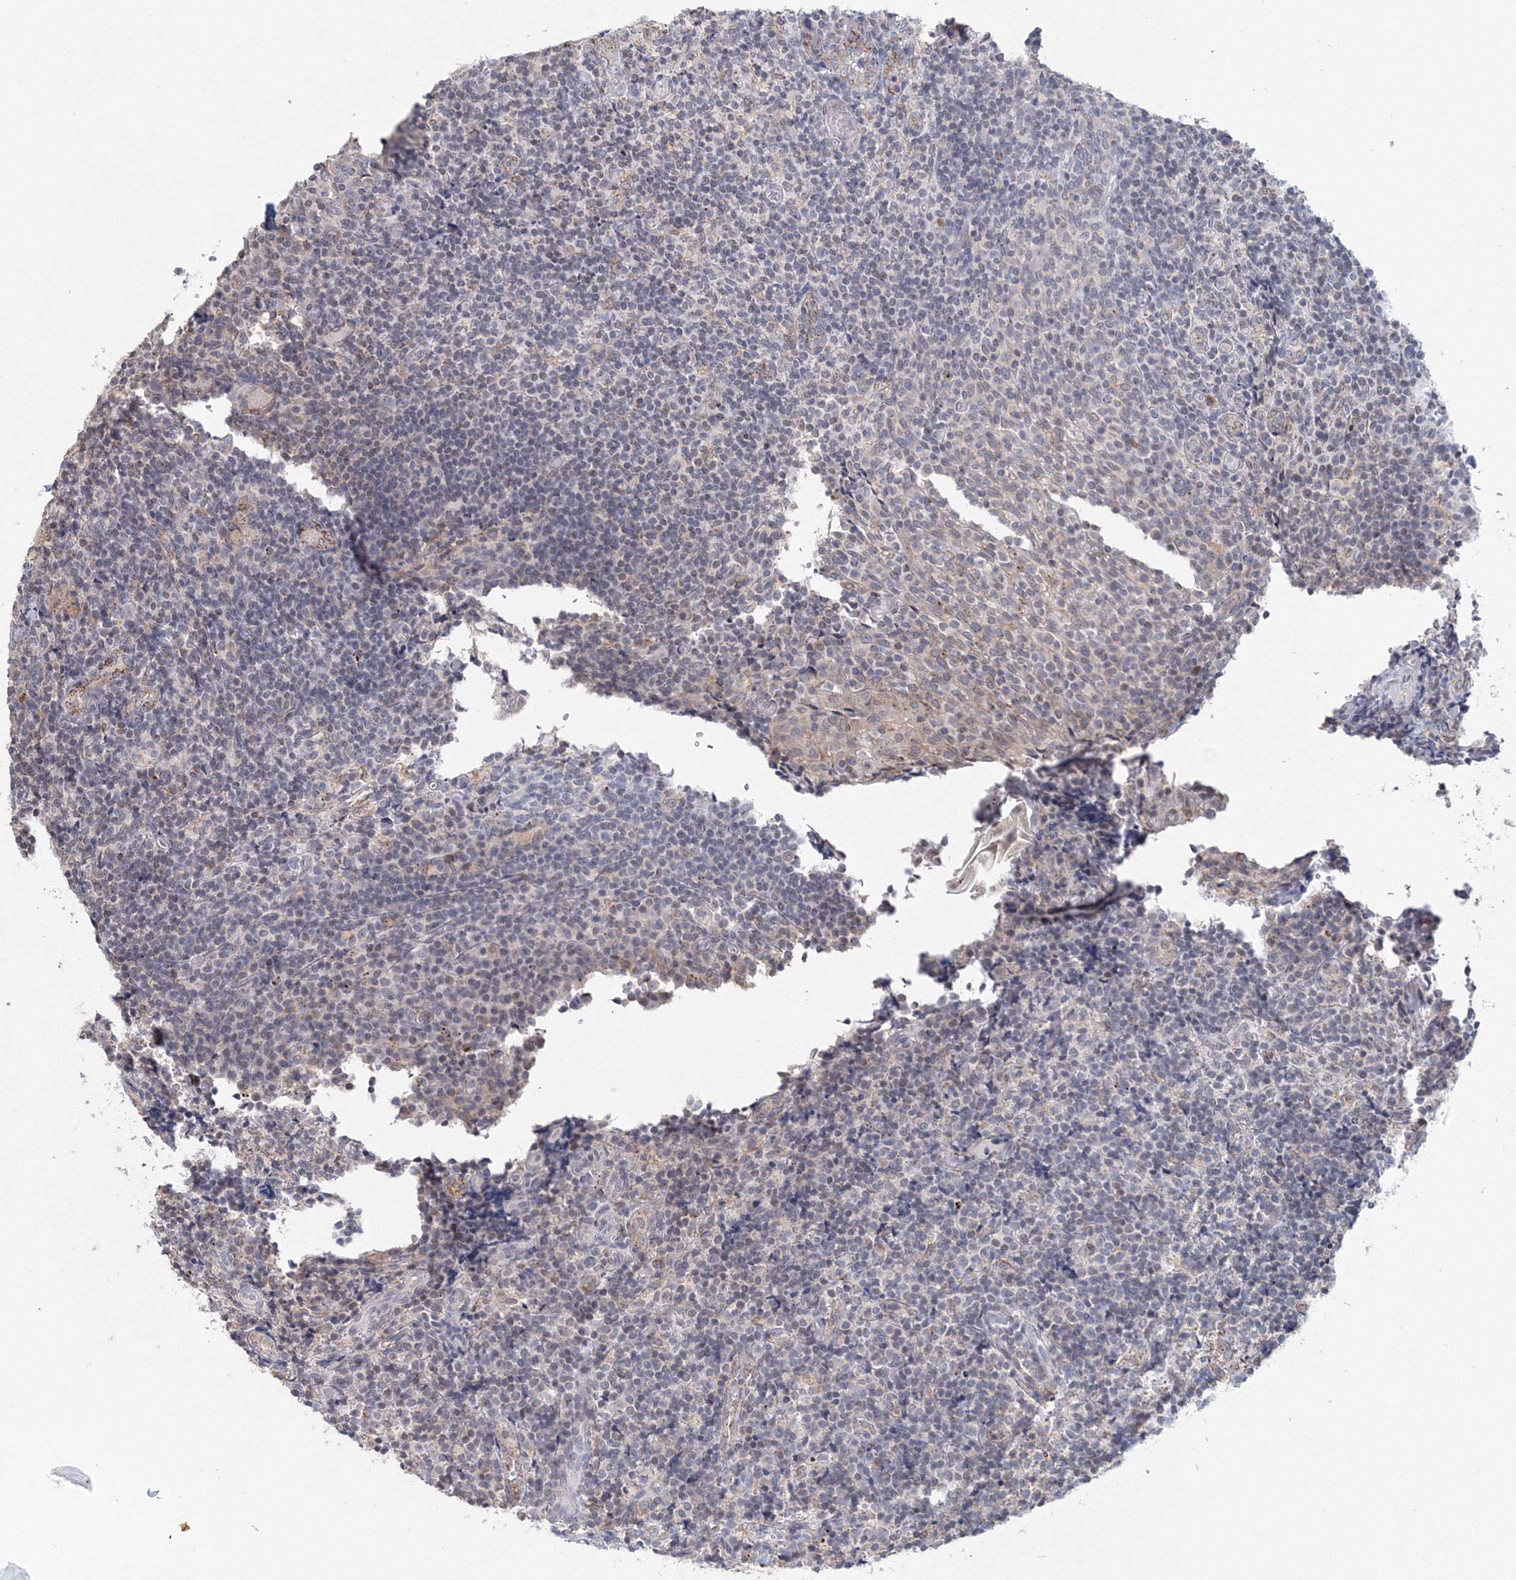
{"staining": {"intensity": "negative", "quantity": "none", "location": "none"}, "tissue": "tonsil", "cell_type": "Germinal center cells", "image_type": "normal", "snomed": [{"axis": "morphology", "description": "Normal tissue, NOS"}, {"axis": "topography", "description": "Tonsil"}], "caption": "A high-resolution micrograph shows immunohistochemistry staining of normal tonsil, which displays no significant positivity in germinal center cells. The staining is performed using DAB (3,3'-diaminobenzidine) brown chromogen with nuclei counter-stained in using hematoxylin.", "gene": "SLC7A7", "patient": {"sex": "female", "age": 19}}